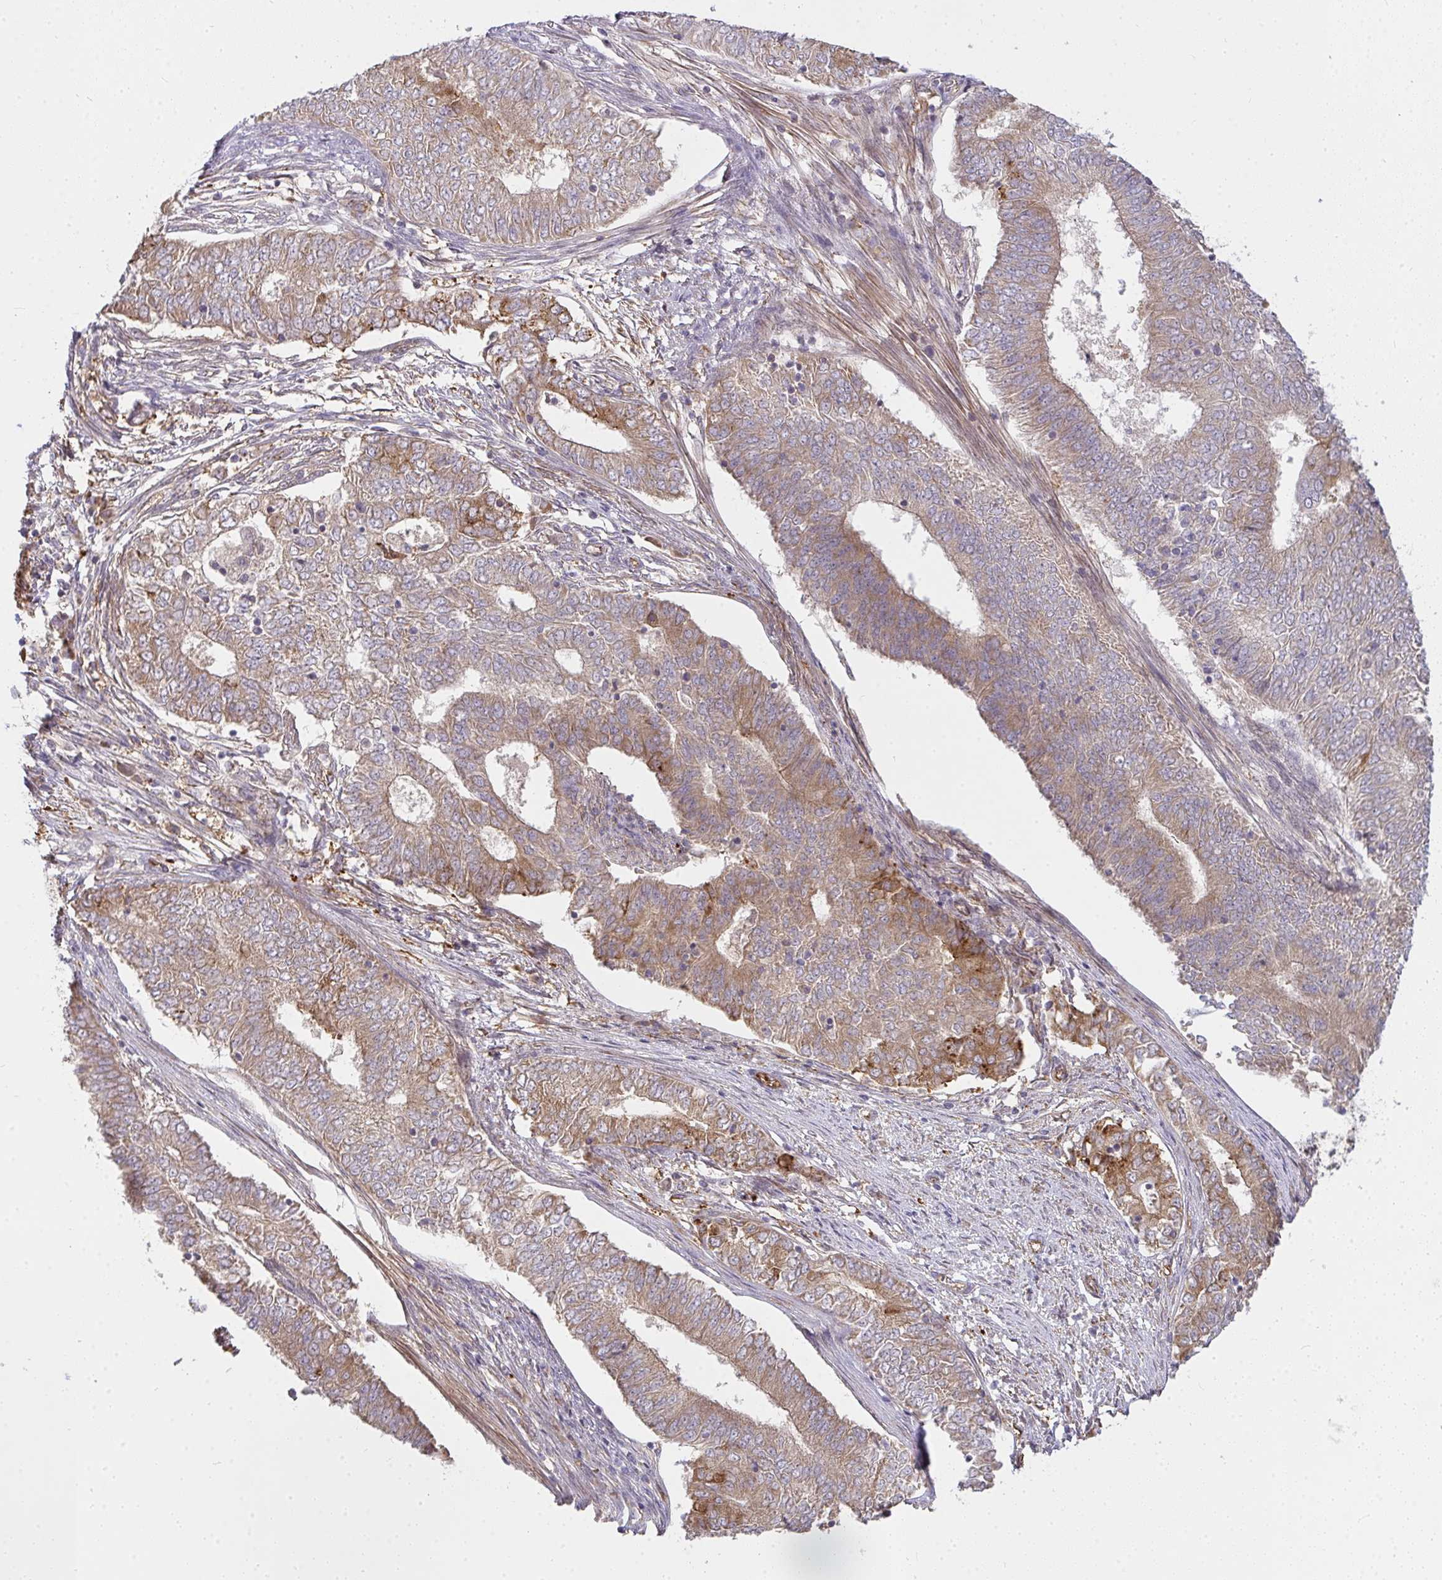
{"staining": {"intensity": "moderate", "quantity": ">75%", "location": "cytoplasmic/membranous"}, "tissue": "endometrial cancer", "cell_type": "Tumor cells", "image_type": "cancer", "snomed": [{"axis": "morphology", "description": "Adenocarcinoma, NOS"}, {"axis": "topography", "description": "Endometrium"}], "caption": "Immunohistochemistry of endometrial cancer reveals medium levels of moderate cytoplasmic/membranous positivity in about >75% of tumor cells.", "gene": "B4GALT6", "patient": {"sex": "female", "age": 62}}